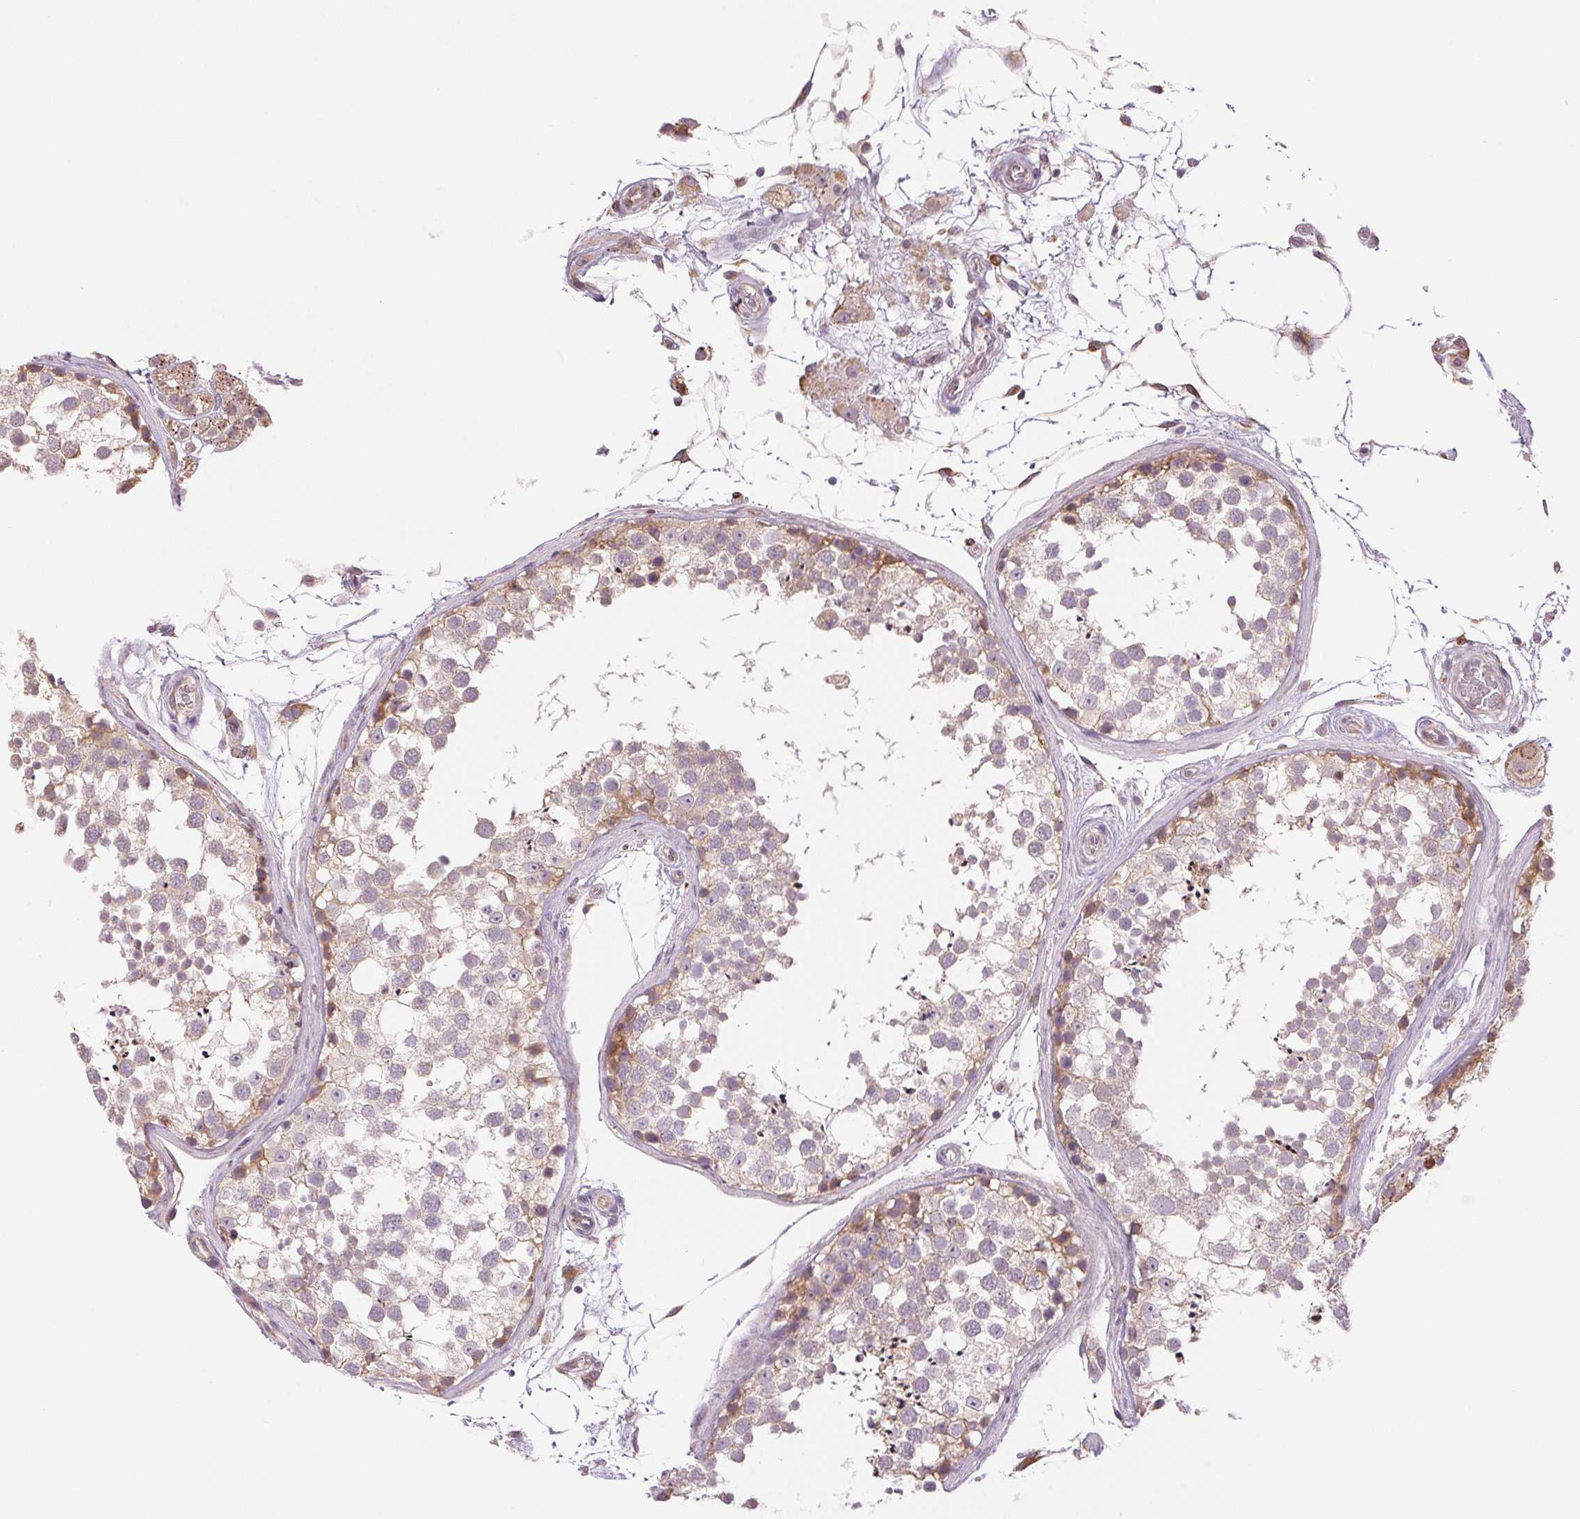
{"staining": {"intensity": "weak", "quantity": "<25%", "location": "cytoplasmic/membranous"}, "tissue": "testis", "cell_type": "Cells in seminiferous ducts", "image_type": "normal", "snomed": [{"axis": "morphology", "description": "Normal tissue, NOS"}, {"axis": "morphology", "description": "Seminoma, NOS"}, {"axis": "topography", "description": "Testis"}], "caption": "This is an immunohistochemistry (IHC) image of benign human testis. There is no expression in cells in seminiferous ducts.", "gene": "METTL17", "patient": {"sex": "male", "age": 65}}